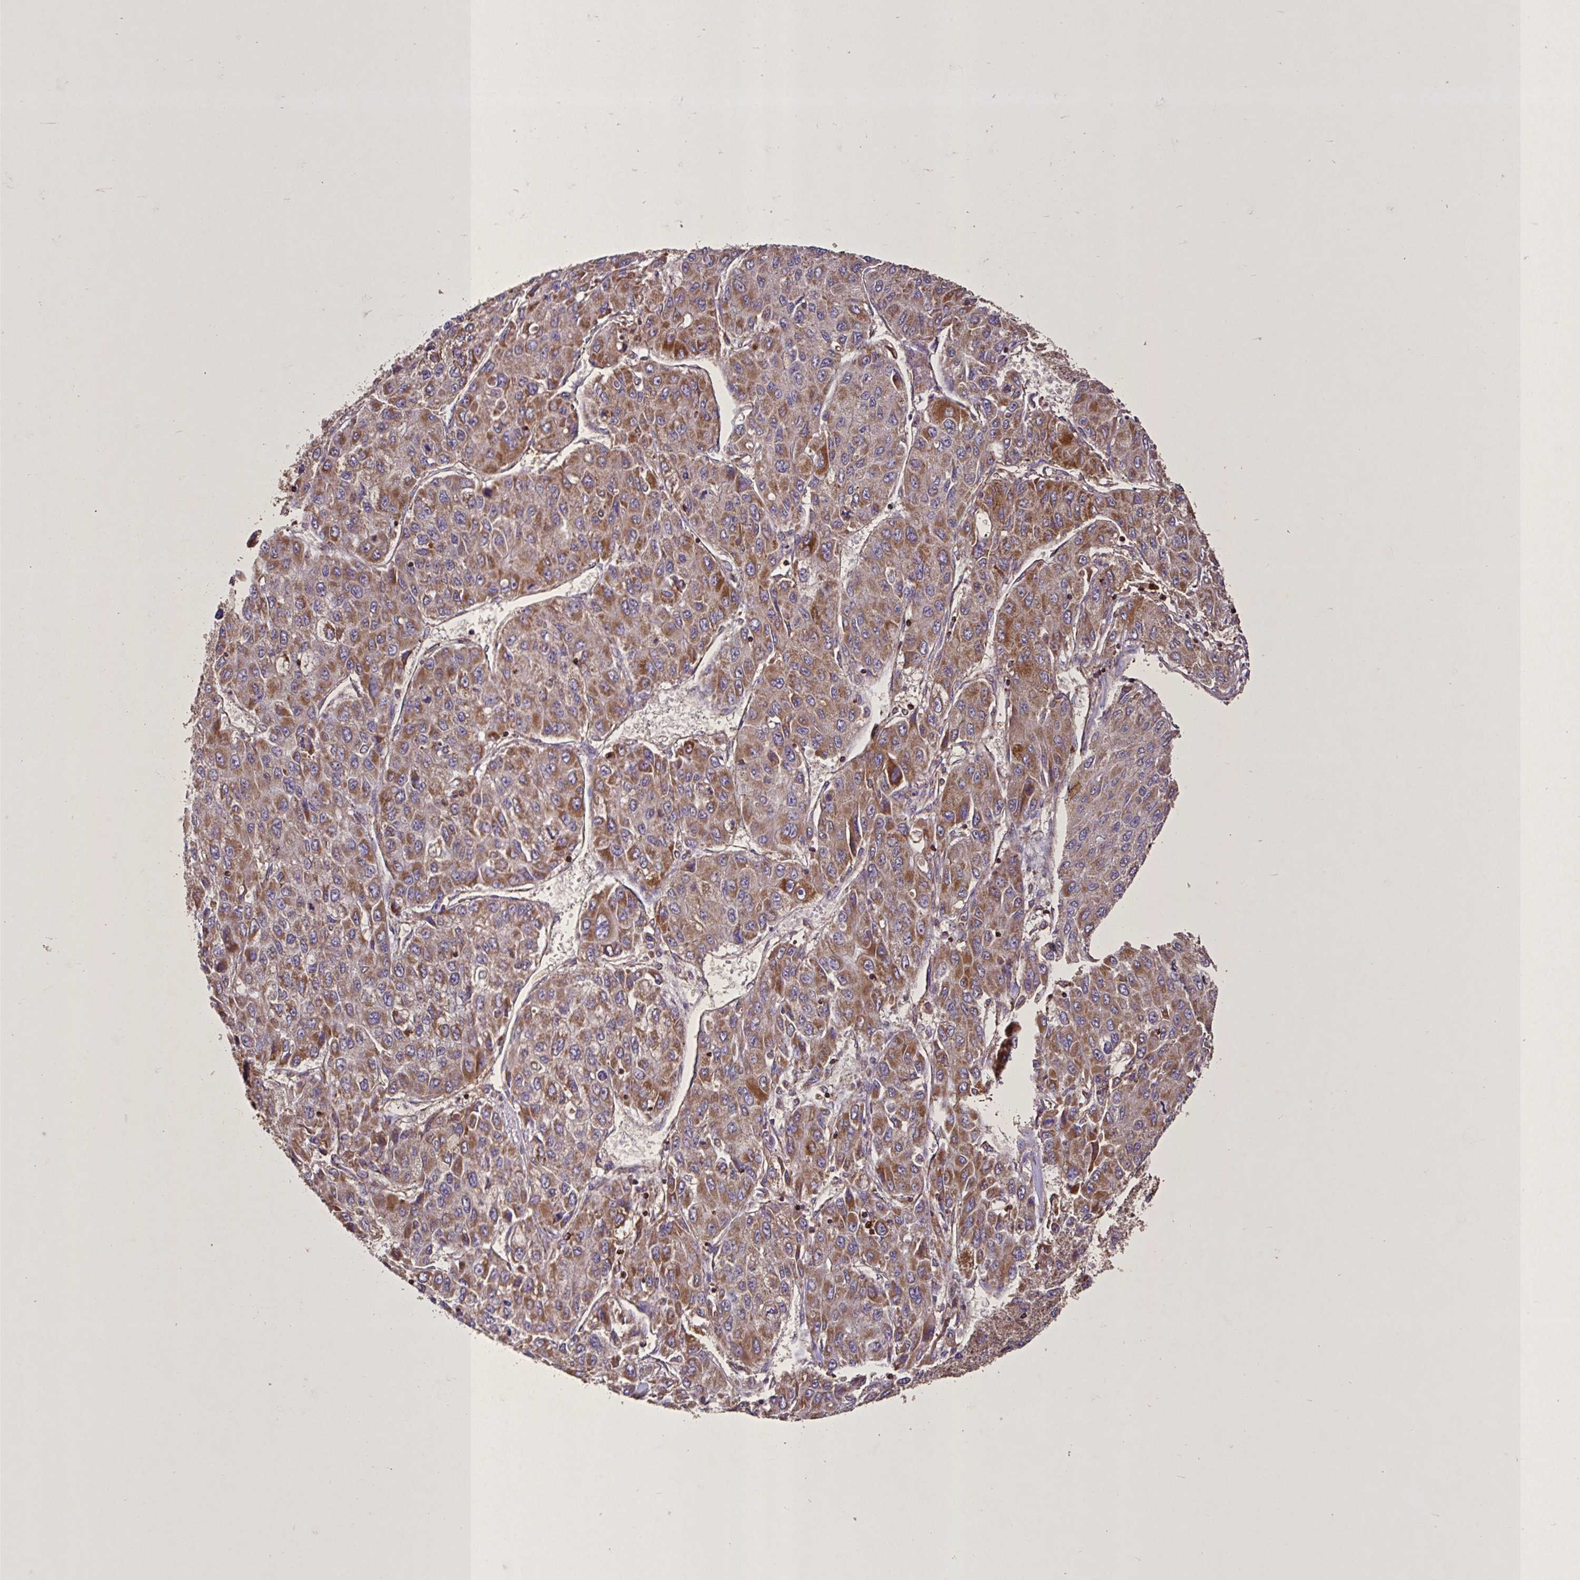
{"staining": {"intensity": "moderate", "quantity": ">75%", "location": "cytoplasmic/membranous"}, "tissue": "liver cancer", "cell_type": "Tumor cells", "image_type": "cancer", "snomed": [{"axis": "morphology", "description": "Carcinoma, Hepatocellular, NOS"}, {"axis": "topography", "description": "Liver"}], "caption": "Protein expression analysis of liver cancer shows moderate cytoplasmic/membranous expression in about >75% of tumor cells. (DAB IHC with brightfield microscopy, high magnification).", "gene": "AGK", "patient": {"sex": "female", "age": 66}}